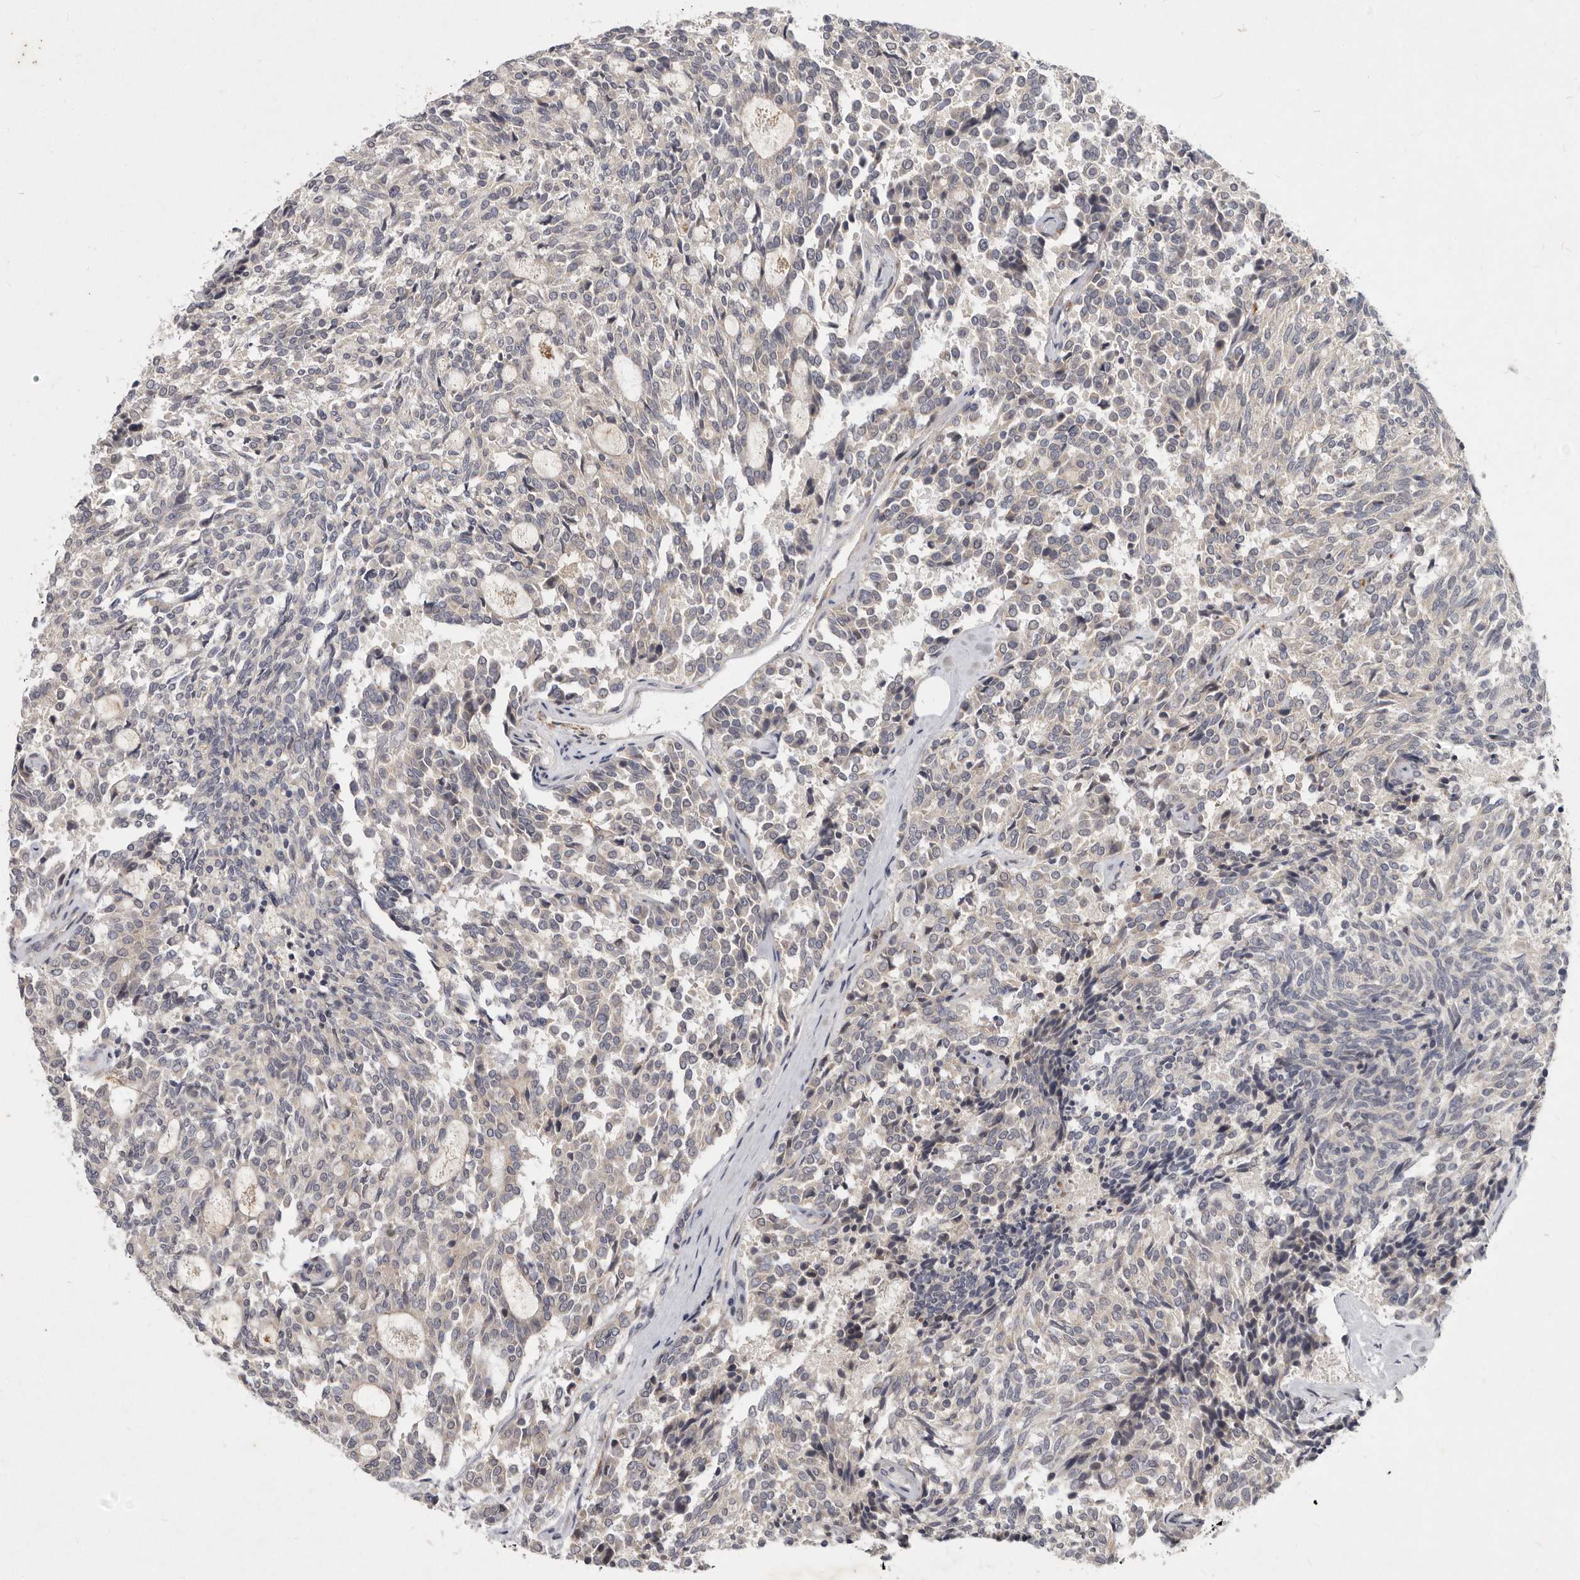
{"staining": {"intensity": "negative", "quantity": "none", "location": "none"}, "tissue": "carcinoid", "cell_type": "Tumor cells", "image_type": "cancer", "snomed": [{"axis": "morphology", "description": "Carcinoid, malignant, NOS"}, {"axis": "topography", "description": "Pancreas"}], "caption": "This is an immunohistochemistry (IHC) image of carcinoid. There is no positivity in tumor cells.", "gene": "SLC22A1", "patient": {"sex": "female", "age": 54}}